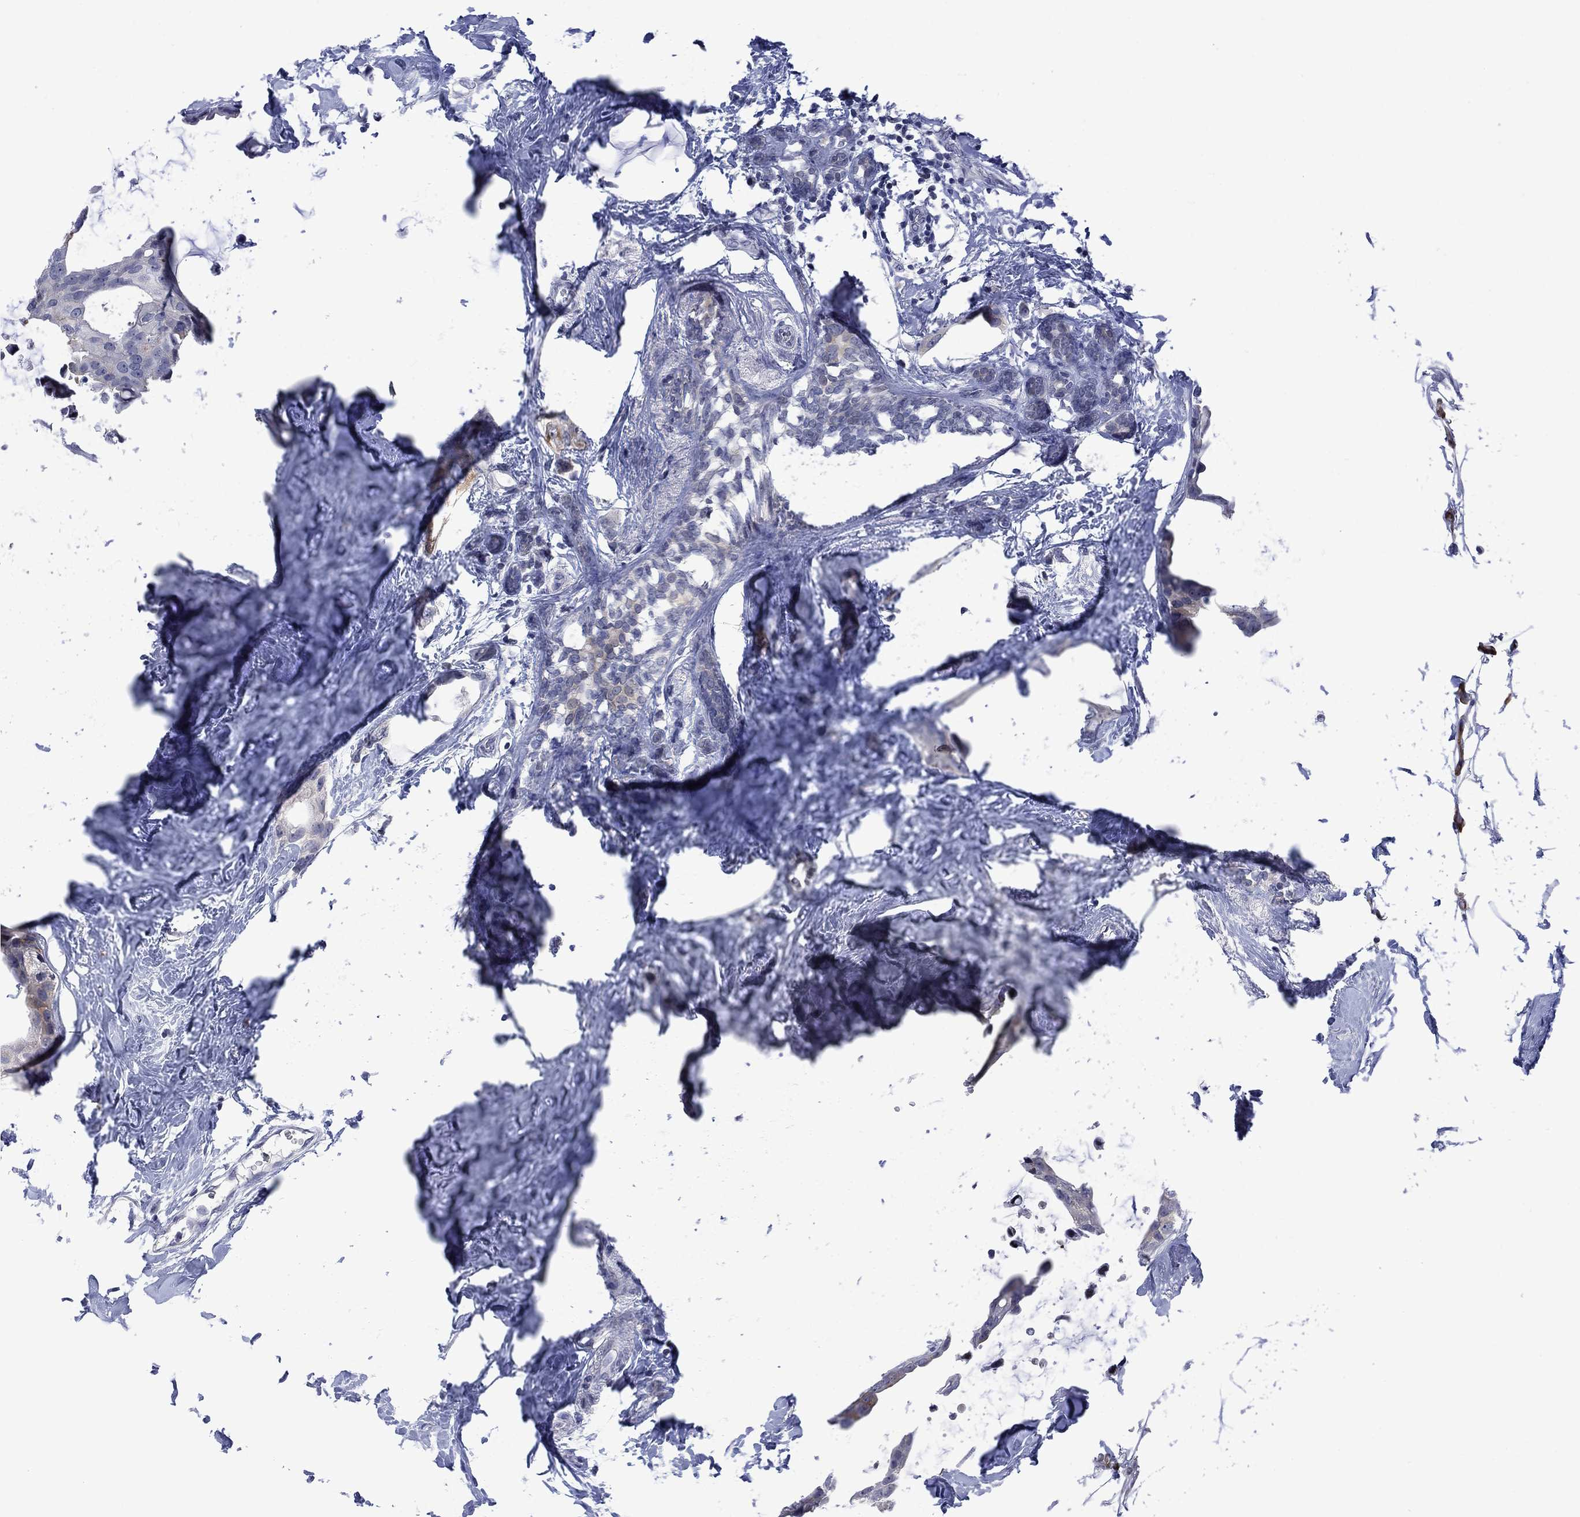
{"staining": {"intensity": "negative", "quantity": "none", "location": "none"}, "tissue": "breast cancer", "cell_type": "Tumor cells", "image_type": "cancer", "snomed": [{"axis": "morphology", "description": "Duct carcinoma"}, {"axis": "topography", "description": "Breast"}], "caption": "Histopathology image shows no significant protein positivity in tumor cells of breast cancer (infiltrating ductal carcinoma).", "gene": "AGL", "patient": {"sex": "female", "age": 45}}